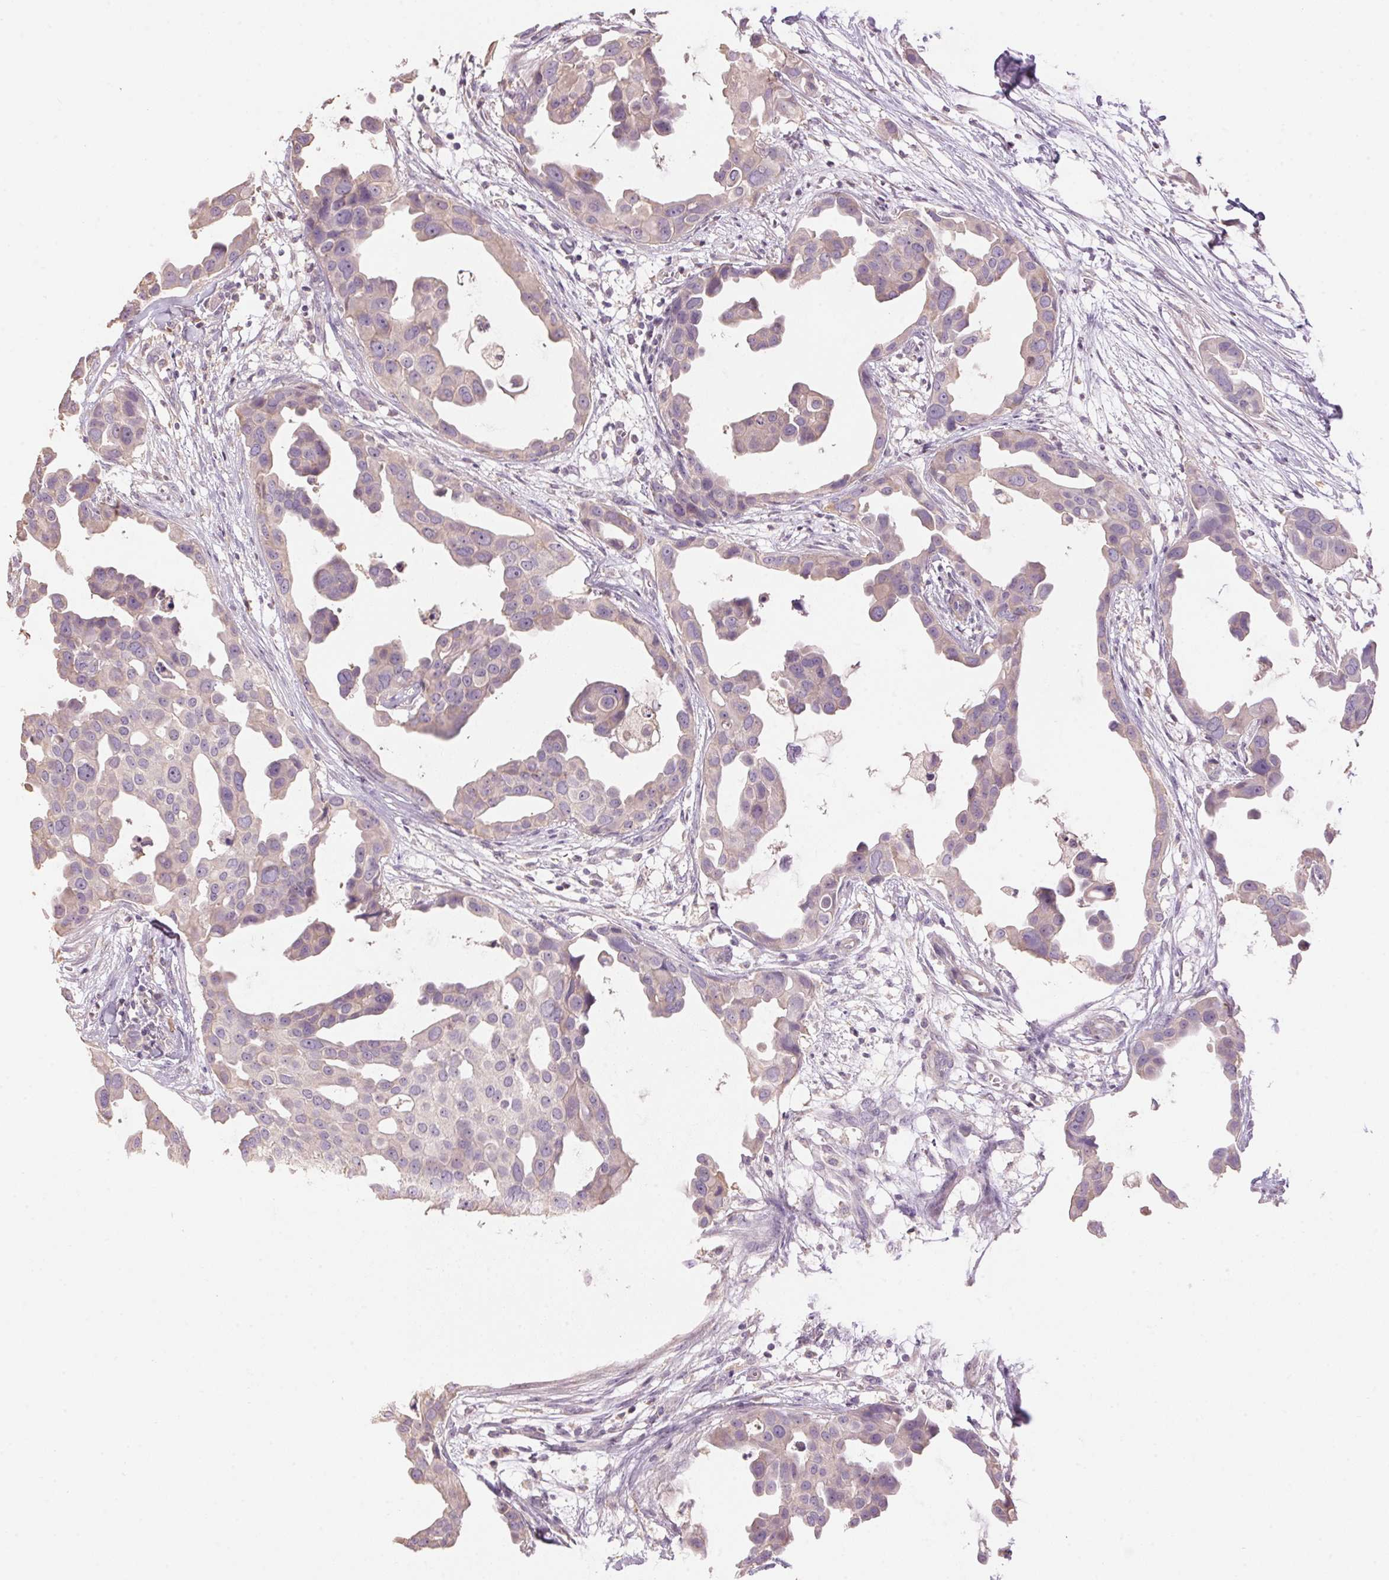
{"staining": {"intensity": "weak", "quantity": "<25%", "location": "cytoplasmic/membranous"}, "tissue": "breast cancer", "cell_type": "Tumor cells", "image_type": "cancer", "snomed": [{"axis": "morphology", "description": "Duct carcinoma"}, {"axis": "topography", "description": "Breast"}], "caption": "Tumor cells show no significant expression in breast cancer (infiltrating ductal carcinoma).", "gene": "LYZL6", "patient": {"sex": "female", "age": 38}}